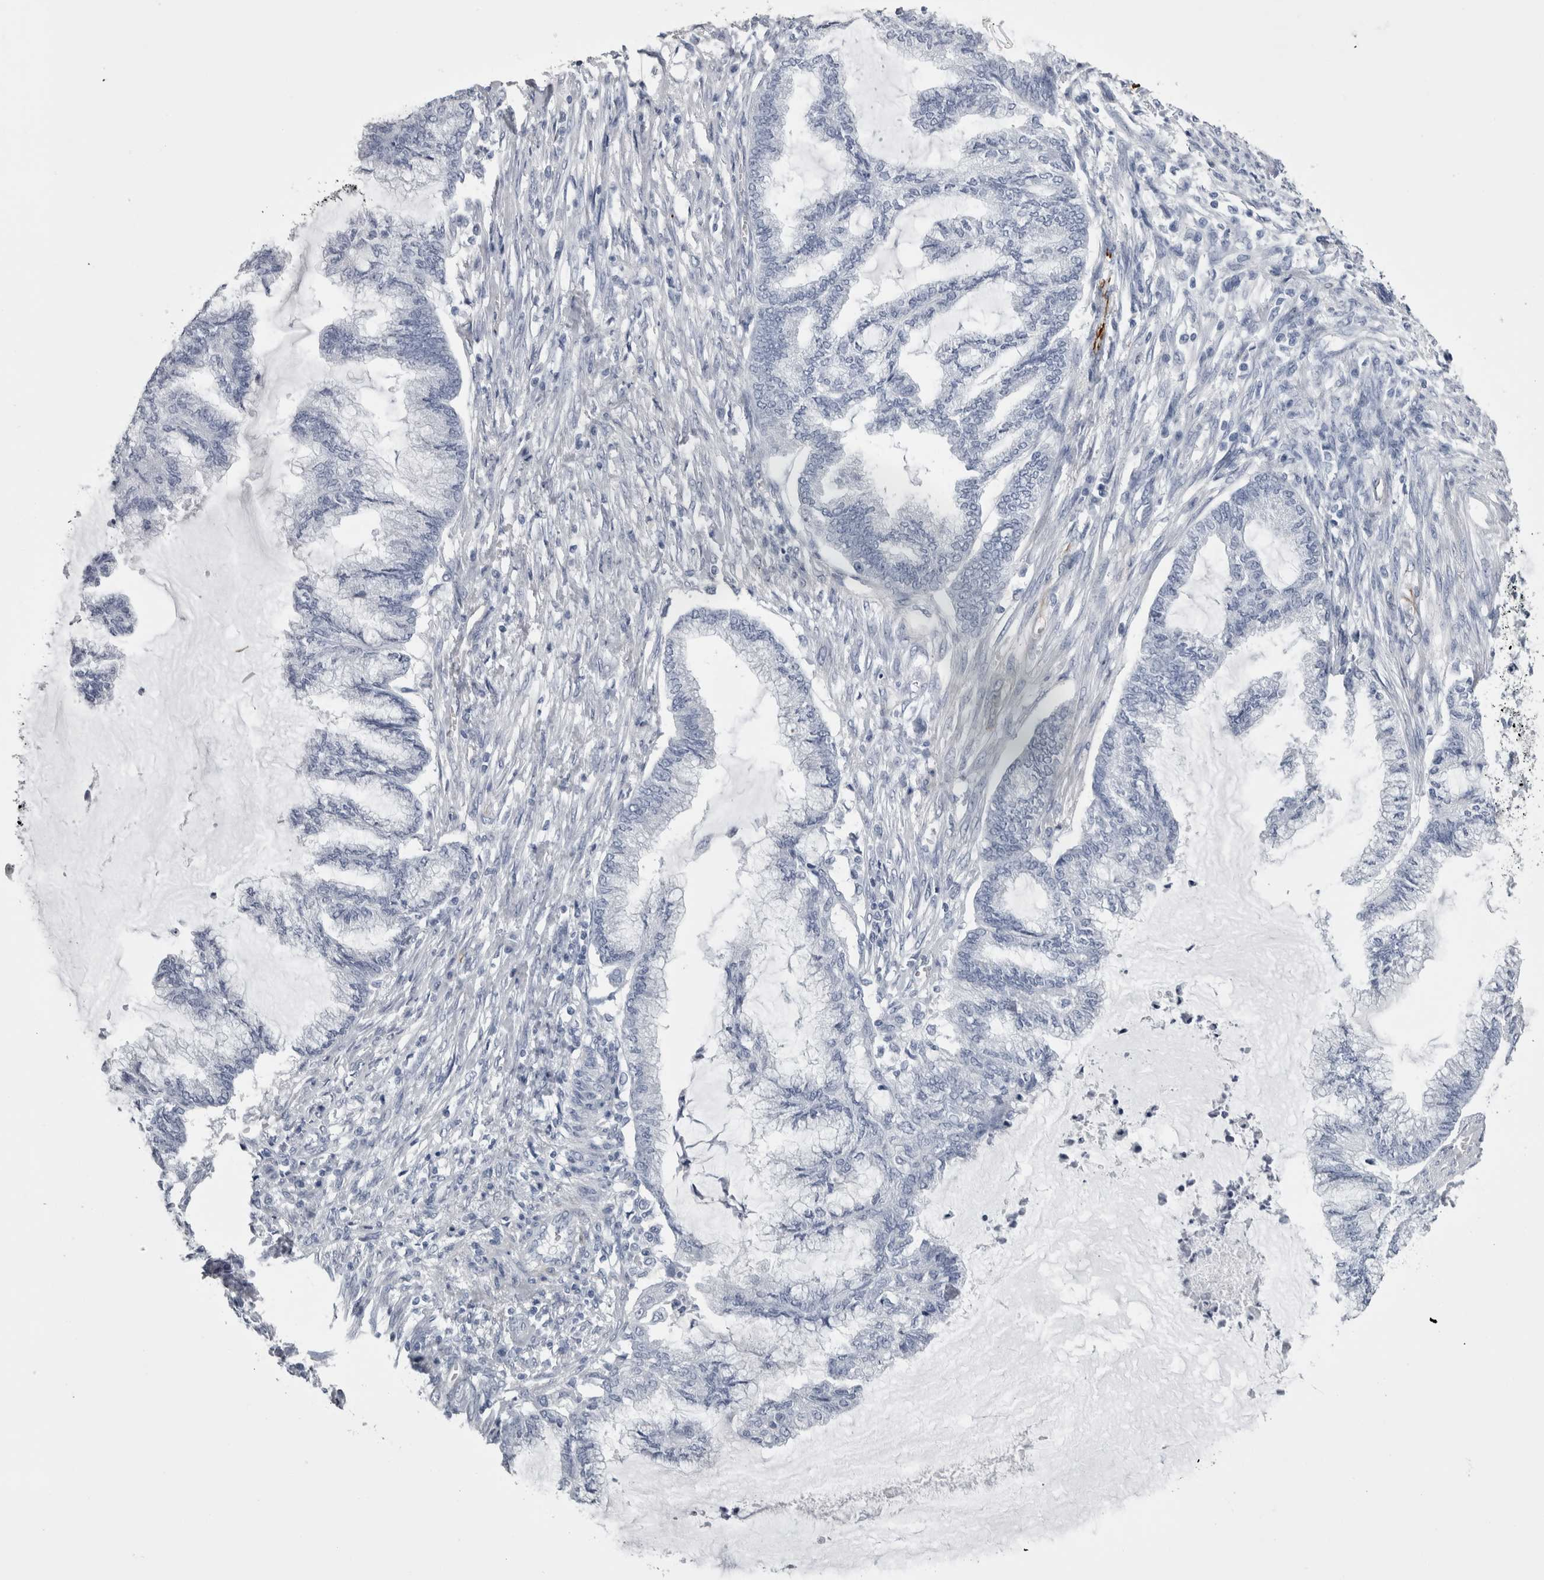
{"staining": {"intensity": "negative", "quantity": "none", "location": "none"}, "tissue": "endometrial cancer", "cell_type": "Tumor cells", "image_type": "cancer", "snomed": [{"axis": "morphology", "description": "Adenocarcinoma, NOS"}, {"axis": "topography", "description": "Endometrium"}], "caption": "An image of endometrial cancer stained for a protein exhibits no brown staining in tumor cells. (Immunohistochemistry, brightfield microscopy, high magnification).", "gene": "VWDE", "patient": {"sex": "female", "age": 86}}